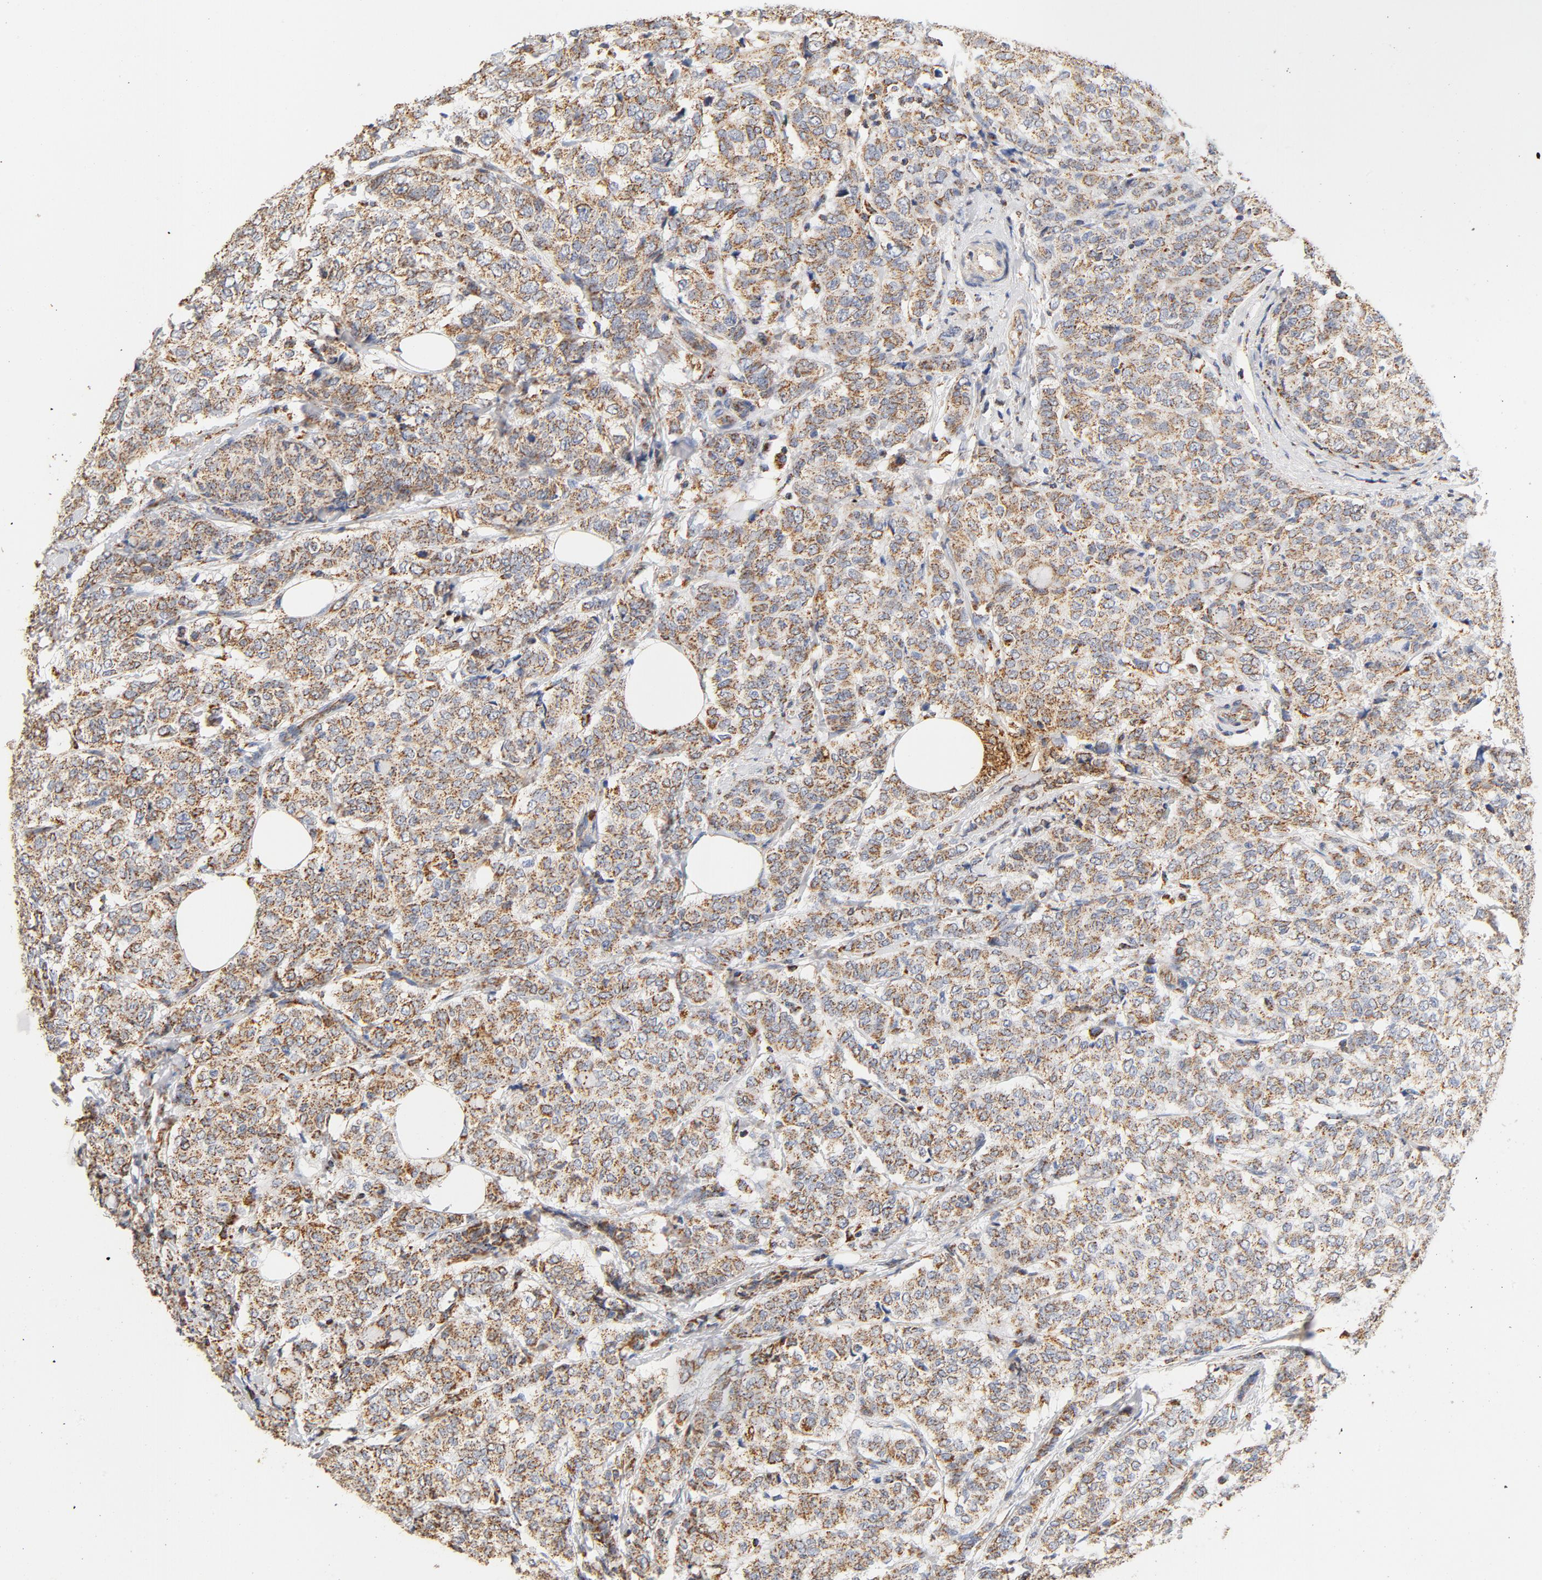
{"staining": {"intensity": "moderate", "quantity": ">75%", "location": "cytoplasmic/membranous"}, "tissue": "breast cancer", "cell_type": "Tumor cells", "image_type": "cancer", "snomed": [{"axis": "morphology", "description": "Lobular carcinoma"}, {"axis": "topography", "description": "Breast"}], "caption": "Immunohistochemistry (IHC) of breast cancer (lobular carcinoma) reveals medium levels of moderate cytoplasmic/membranous positivity in approximately >75% of tumor cells.", "gene": "COX4I1", "patient": {"sex": "female", "age": 60}}